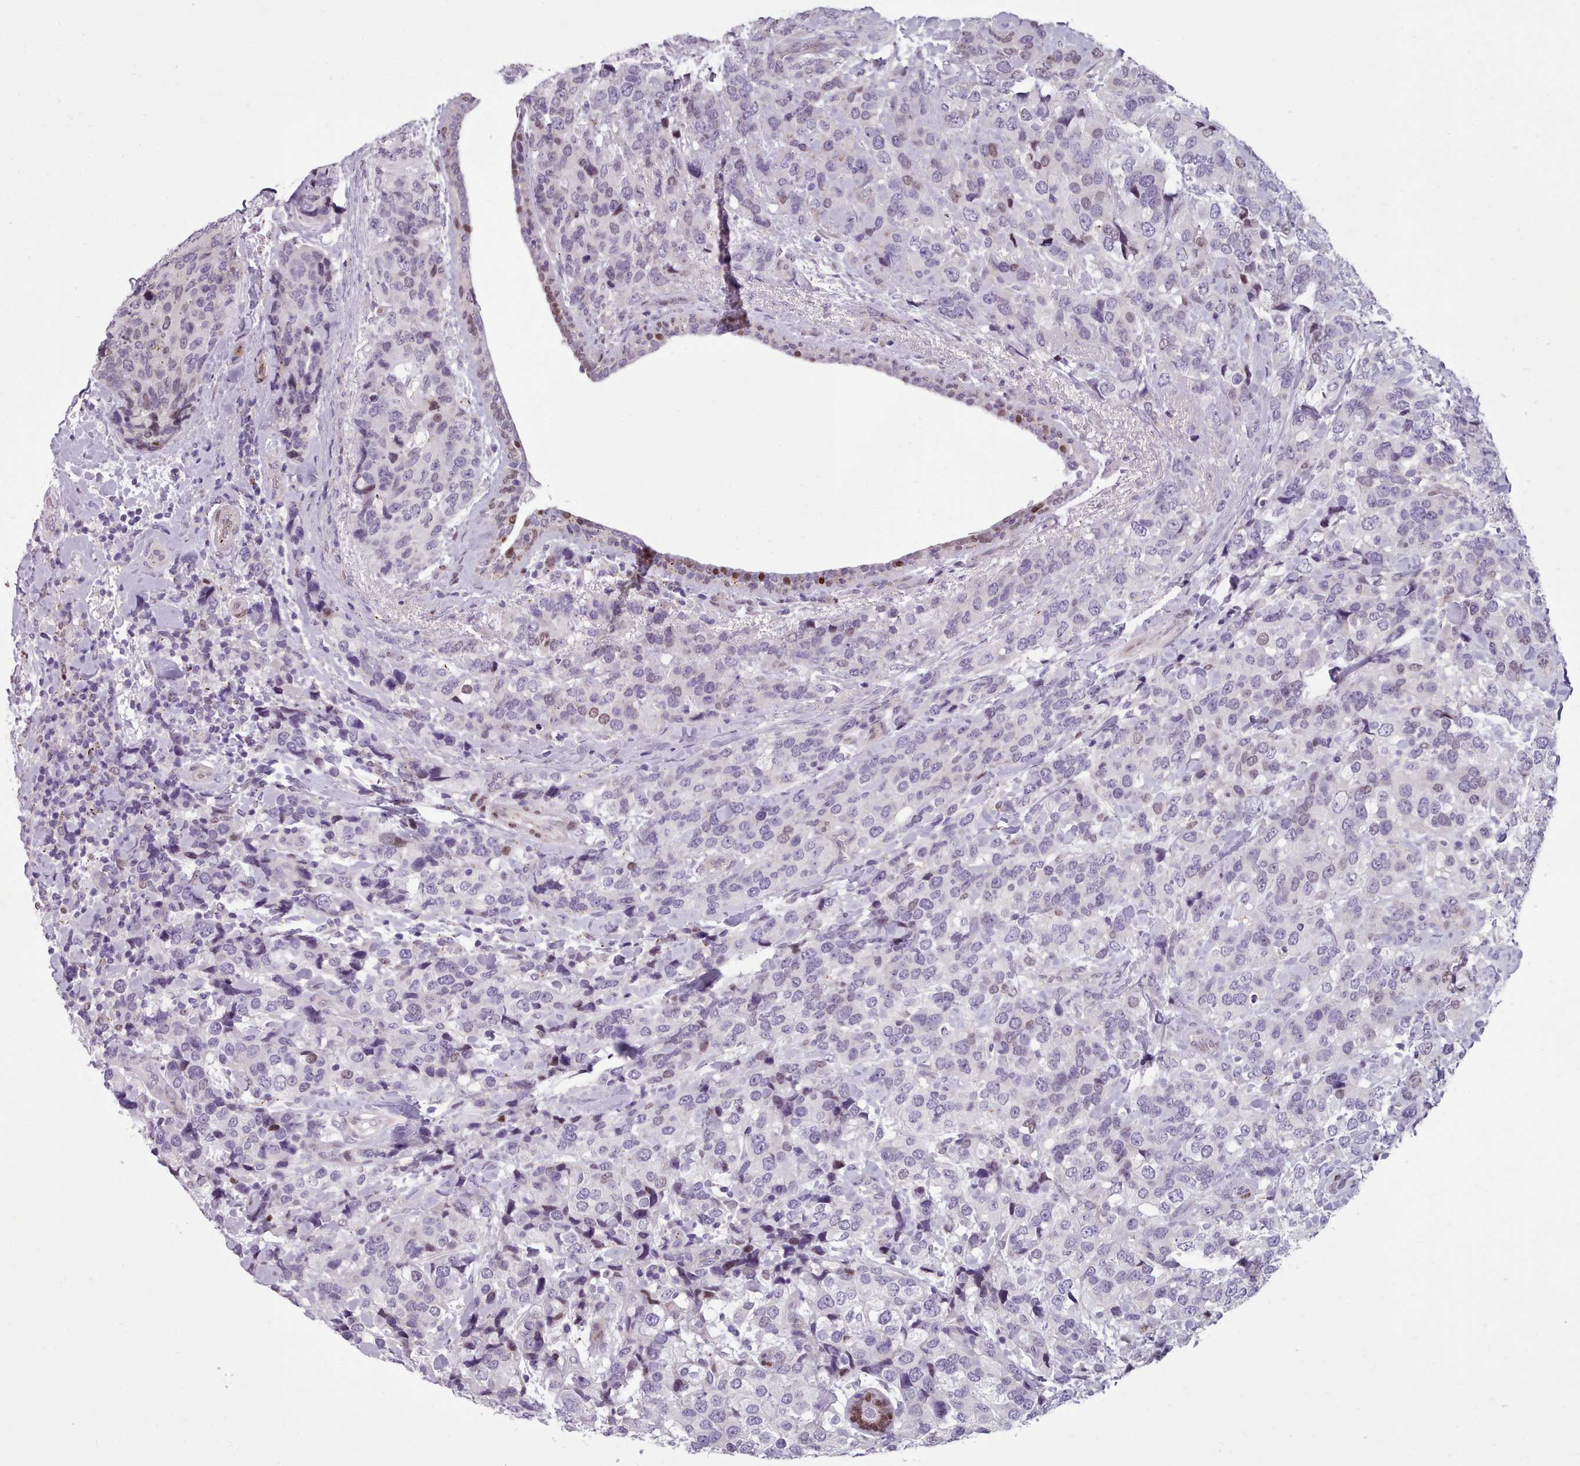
{"staining": {"intensity": "negative", "quantity": "none", "location": "none"}, "tissue": "breast cancer", "cell_type": "Tumor cells", "image_type": "cancer", "snomed": [{"axis": "morphology", "description": "Lobular carcinoma"}, {"axis": "topography", "description": "Breast"}], "caption": "Immunohistochemistry image of human lobular carcinoma (breast) stained for a protein (brown), which displays no positivity in tumor cells.", "gene": "KCNT2", "patient": {"sex": "female", "age": 59}}